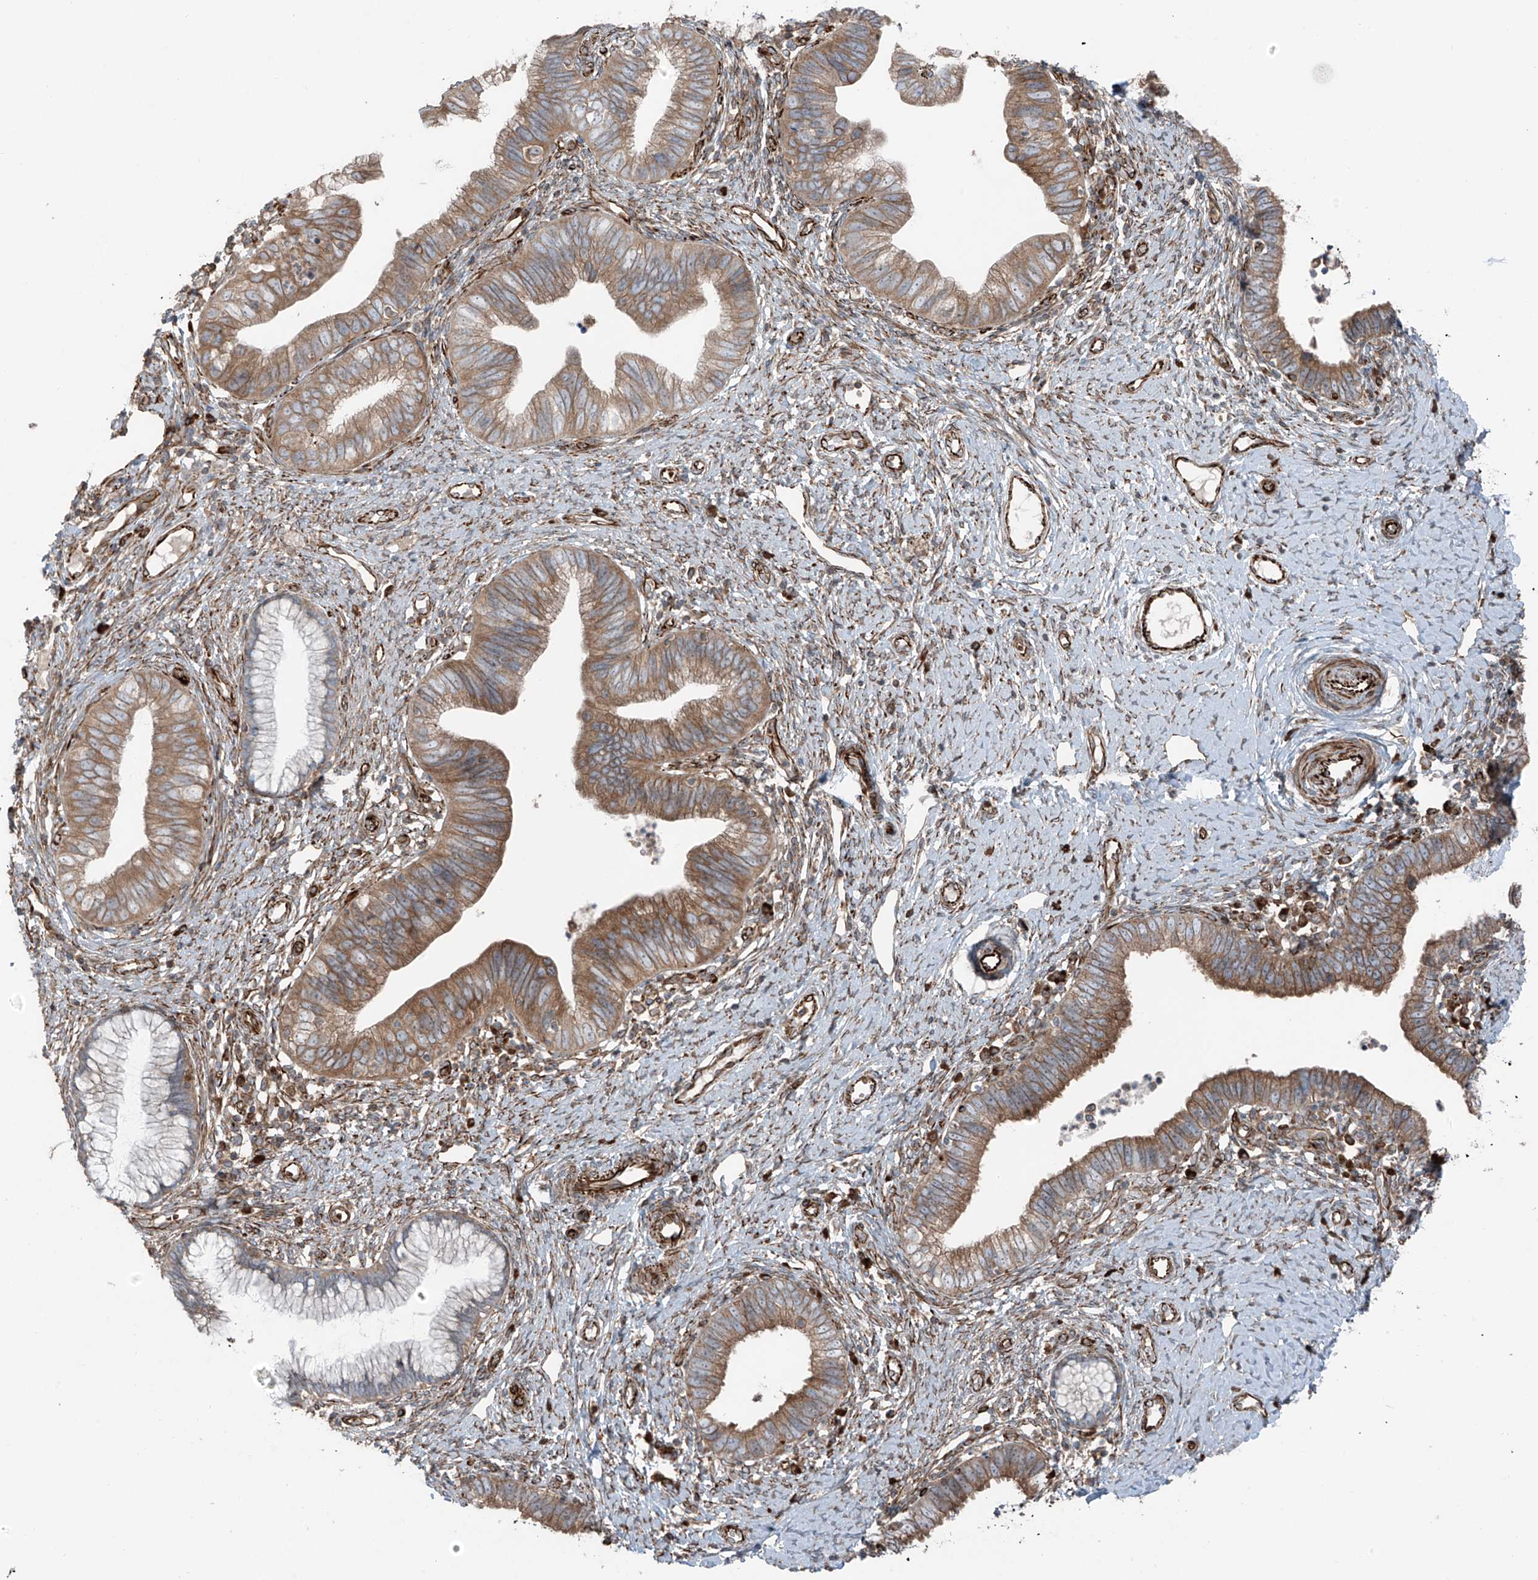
{"staining": {"intensity": "moderate", "quantity": ">75%", "location": "cytoplasmic/membranous"}, "tissue": "cervical cancer", "cell_type": "Tumor cells", "image_type": "cancer", "snomed": [{"axis": "morphology", "description": "Adenocarcinoma, NOS"}, {"axis": "topography", "description": "Cervix"}], "caption": "Immunohistochemical staining of human cervical cancer (adenocarcinoma) shows moderate cytoplasmic/membranous protein positivity in approximately >75% of tumor cells.", "gene": "ERLEC1", "patient": {"sex": "female", "age": 36}}